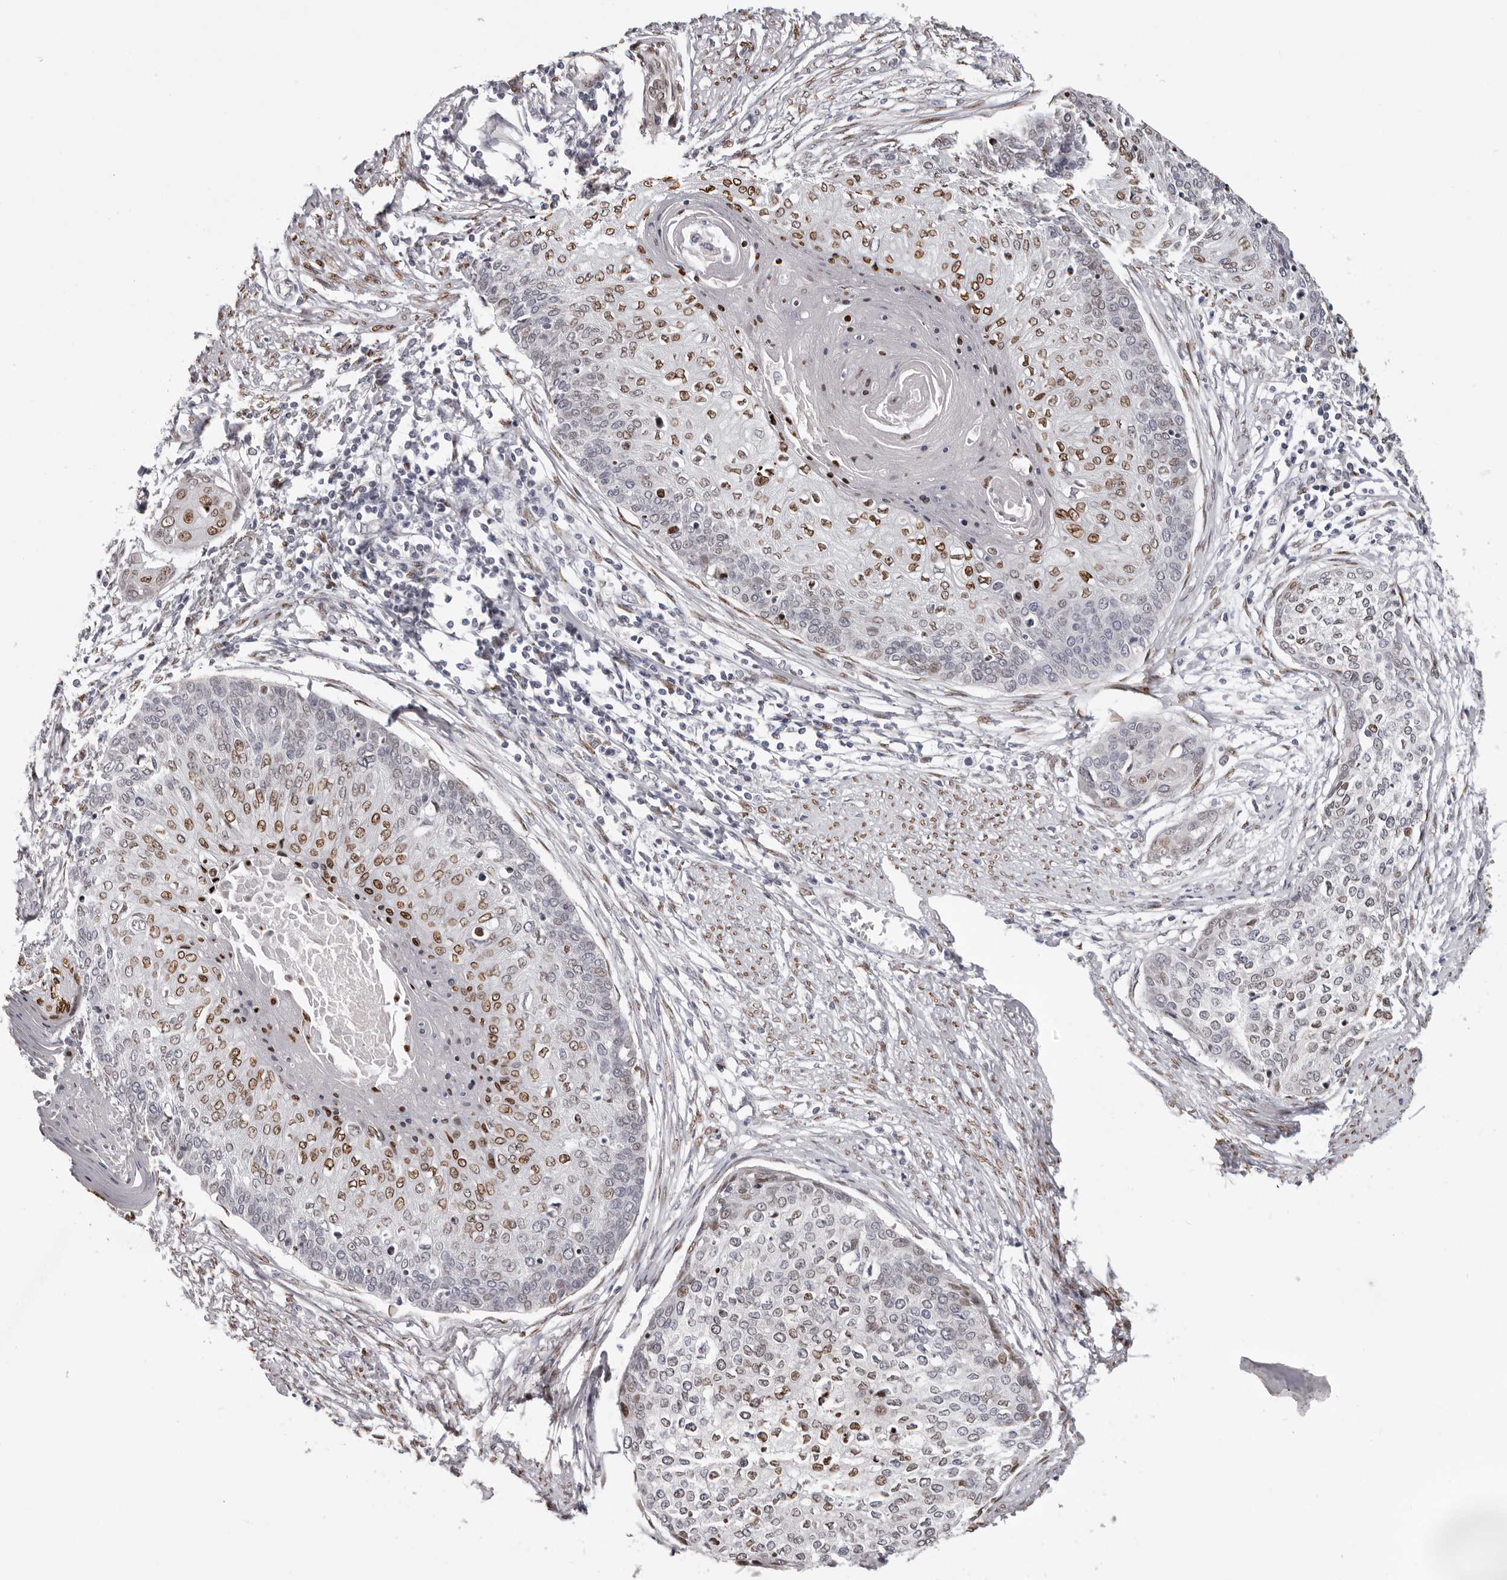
{"staining": {"intensity": "moderate", "quantity": "25%-75%", "location": "nuclear"}, "tissue": "cervical cancer", "cell_type": "Tumor cells", "image_type": "cancer", "snomed": [{"axis": "morphology", "description": "Squamous cell carcinoma, NOS"}, {"axis": "topography", "description": "Cervix"}], "caption": "About 25%-75% of tumor cells in cervical cancer (squamous cell carcinoma) reveal moderate nuclear protein staining as visualized by brown immunohistochemical staining.", "gene": "SRP19", "patient": {"sex": "female", "age": 37}}